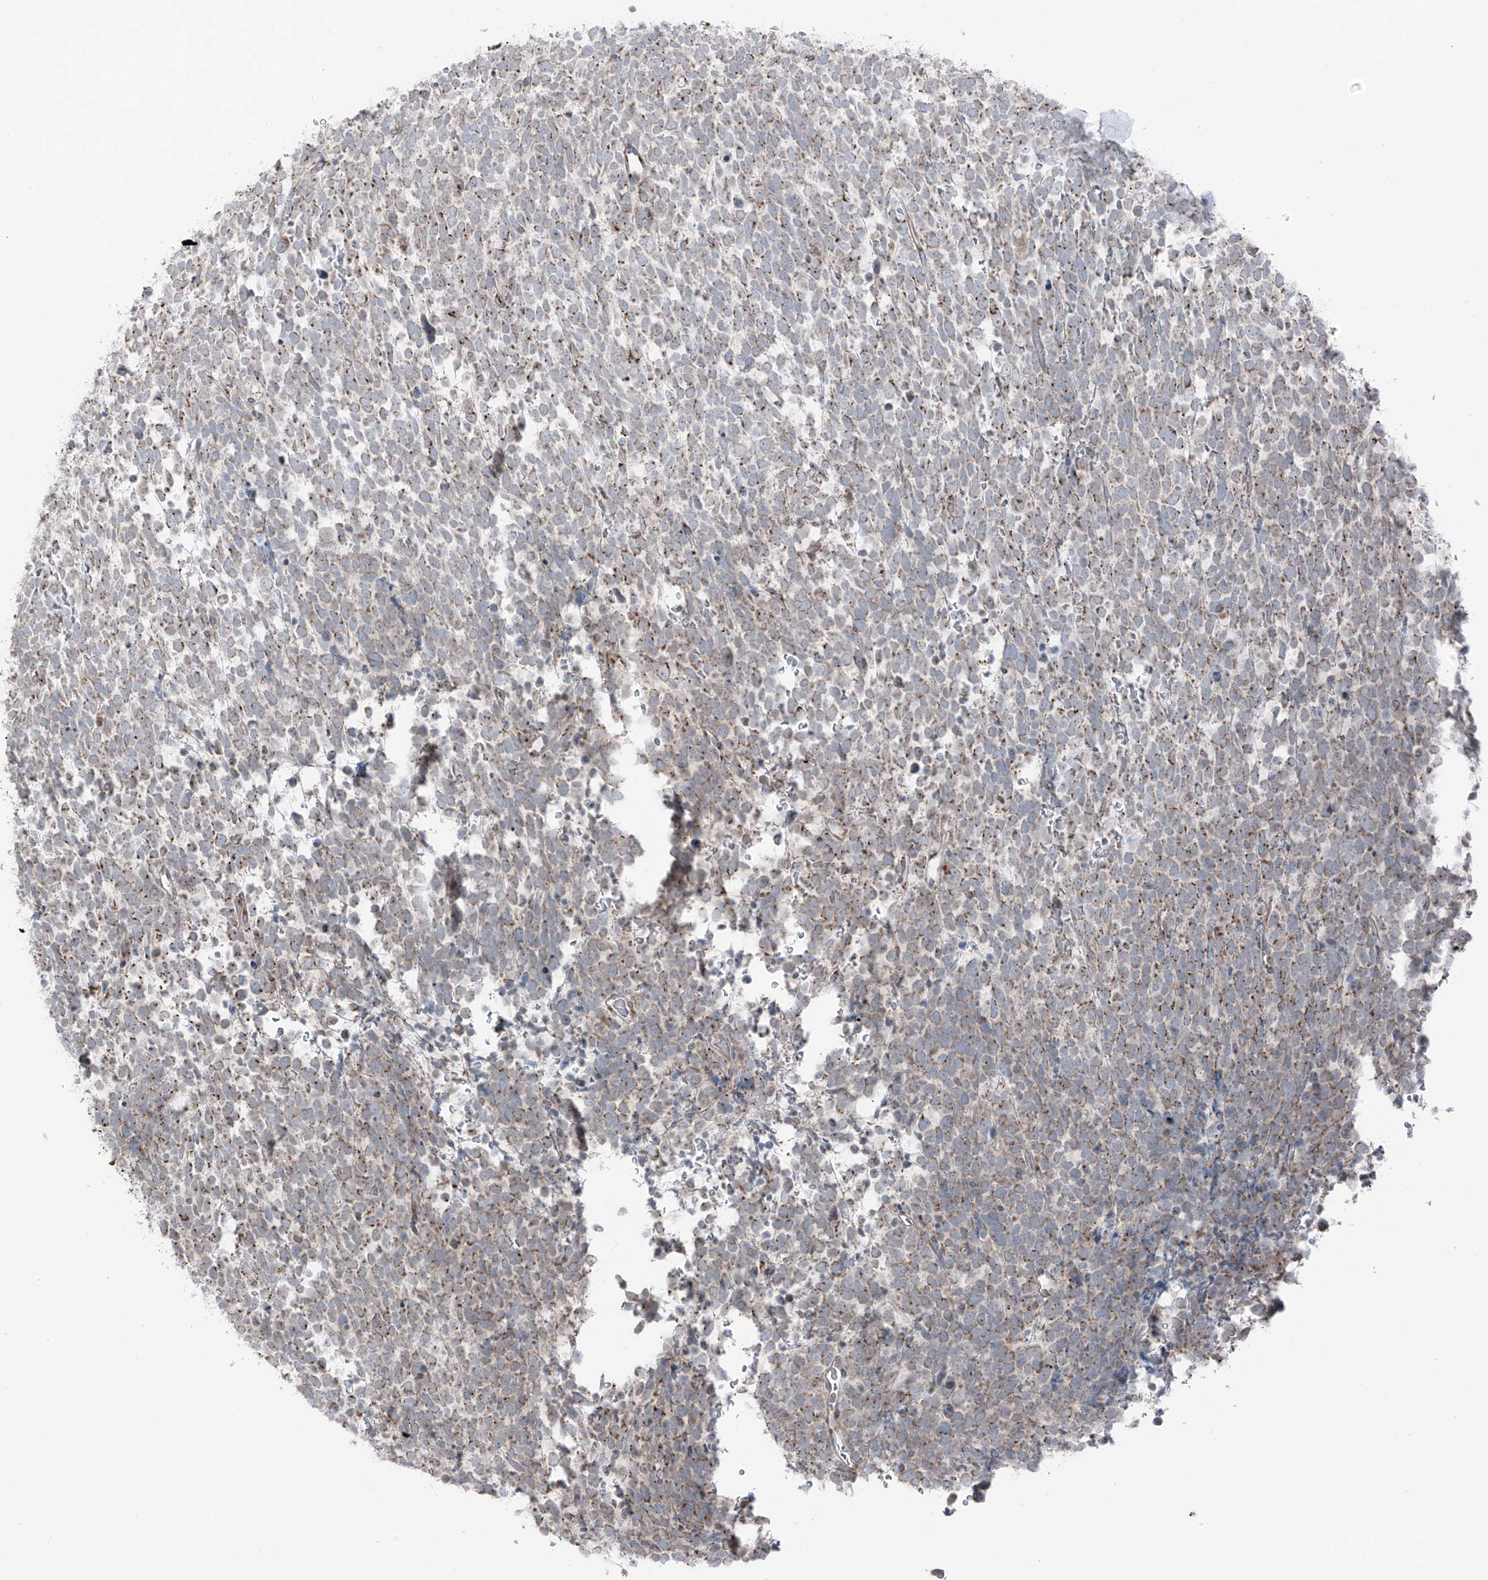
{"staining": {"intensity": "moderate", "quantity": "25%-75%", "location": "cytoplasmic/membranous"}, "tissue": "urothelial cancer", "cell_type": "Tumor cells", "image_type": "cancer", "snomed": [{"axis": "morphology", "description": "Urothelial carcinoma, High grade"}, {"axis": "topography", "description": "Urinary bladder"}], "caption": "A micrograph of urothelial cancer stained for a protein demonstrates moderate cytoplasmic/membranous brown staining in tumor cells. Nuclei are stained in blue.", "gene": "ERLEC1", "patient": {"sex": "female", "age": 82}}